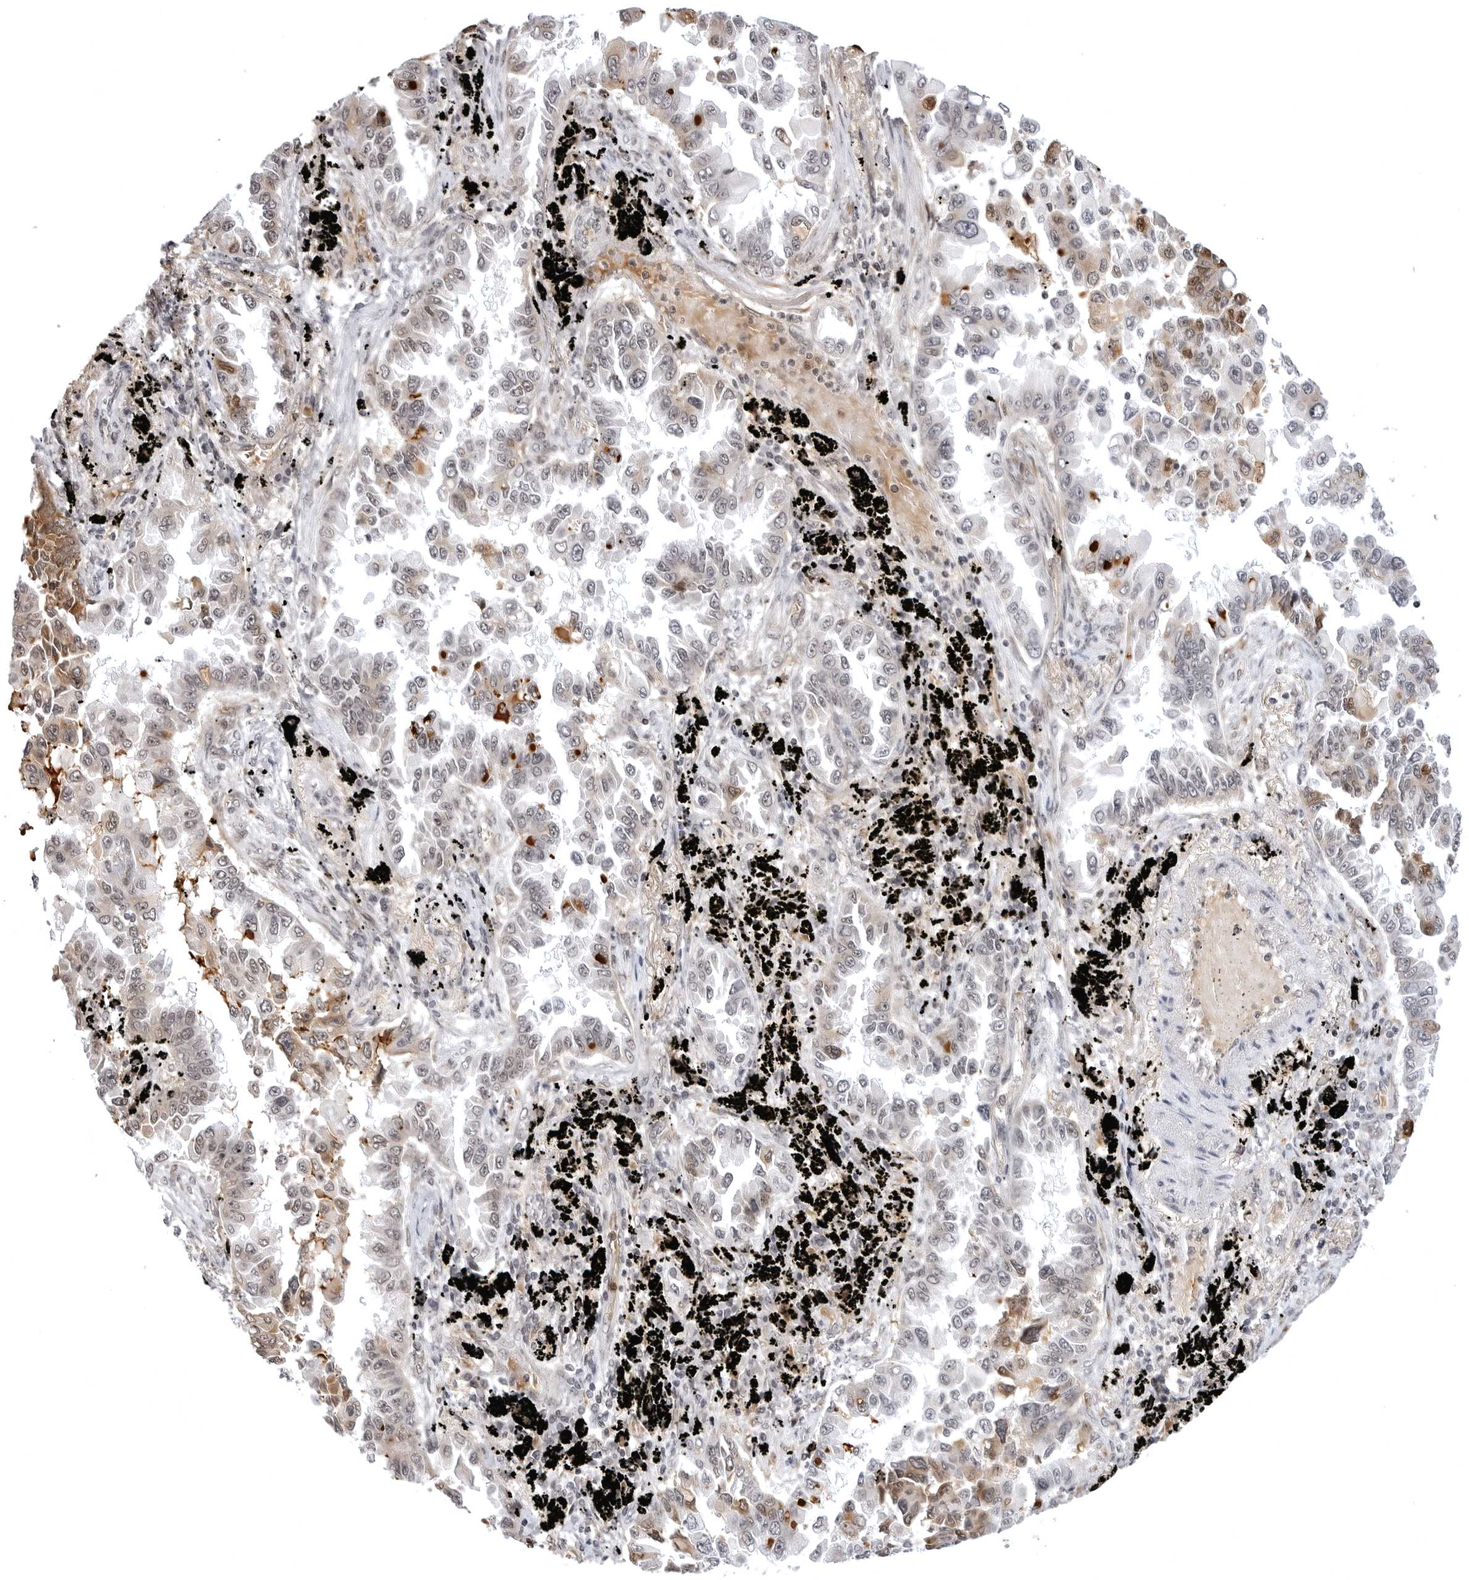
{"staining": {"intensity": "moderate", "quantity": "<25%", "location": "cytoplasmic/membranous,nuclear"}, "tissue": "lung cancer", "cell_type": "Tumor cells", "image_type": "cancer", "snomed": [{"axis": "morphology", "description": "Adenocarcinoma, NOS"}, {"axis": "topography", "description": "Lung"}], "caption": "About <25% of tumor cells in adenocarcinoma (lung) demonstrate moderate cytoplasmic/membranous and nuclear protein expression as visualized by brown immunohistochemical staining.", "gene": "PHF3", "patient": {"sex": "female", "age": 67}}